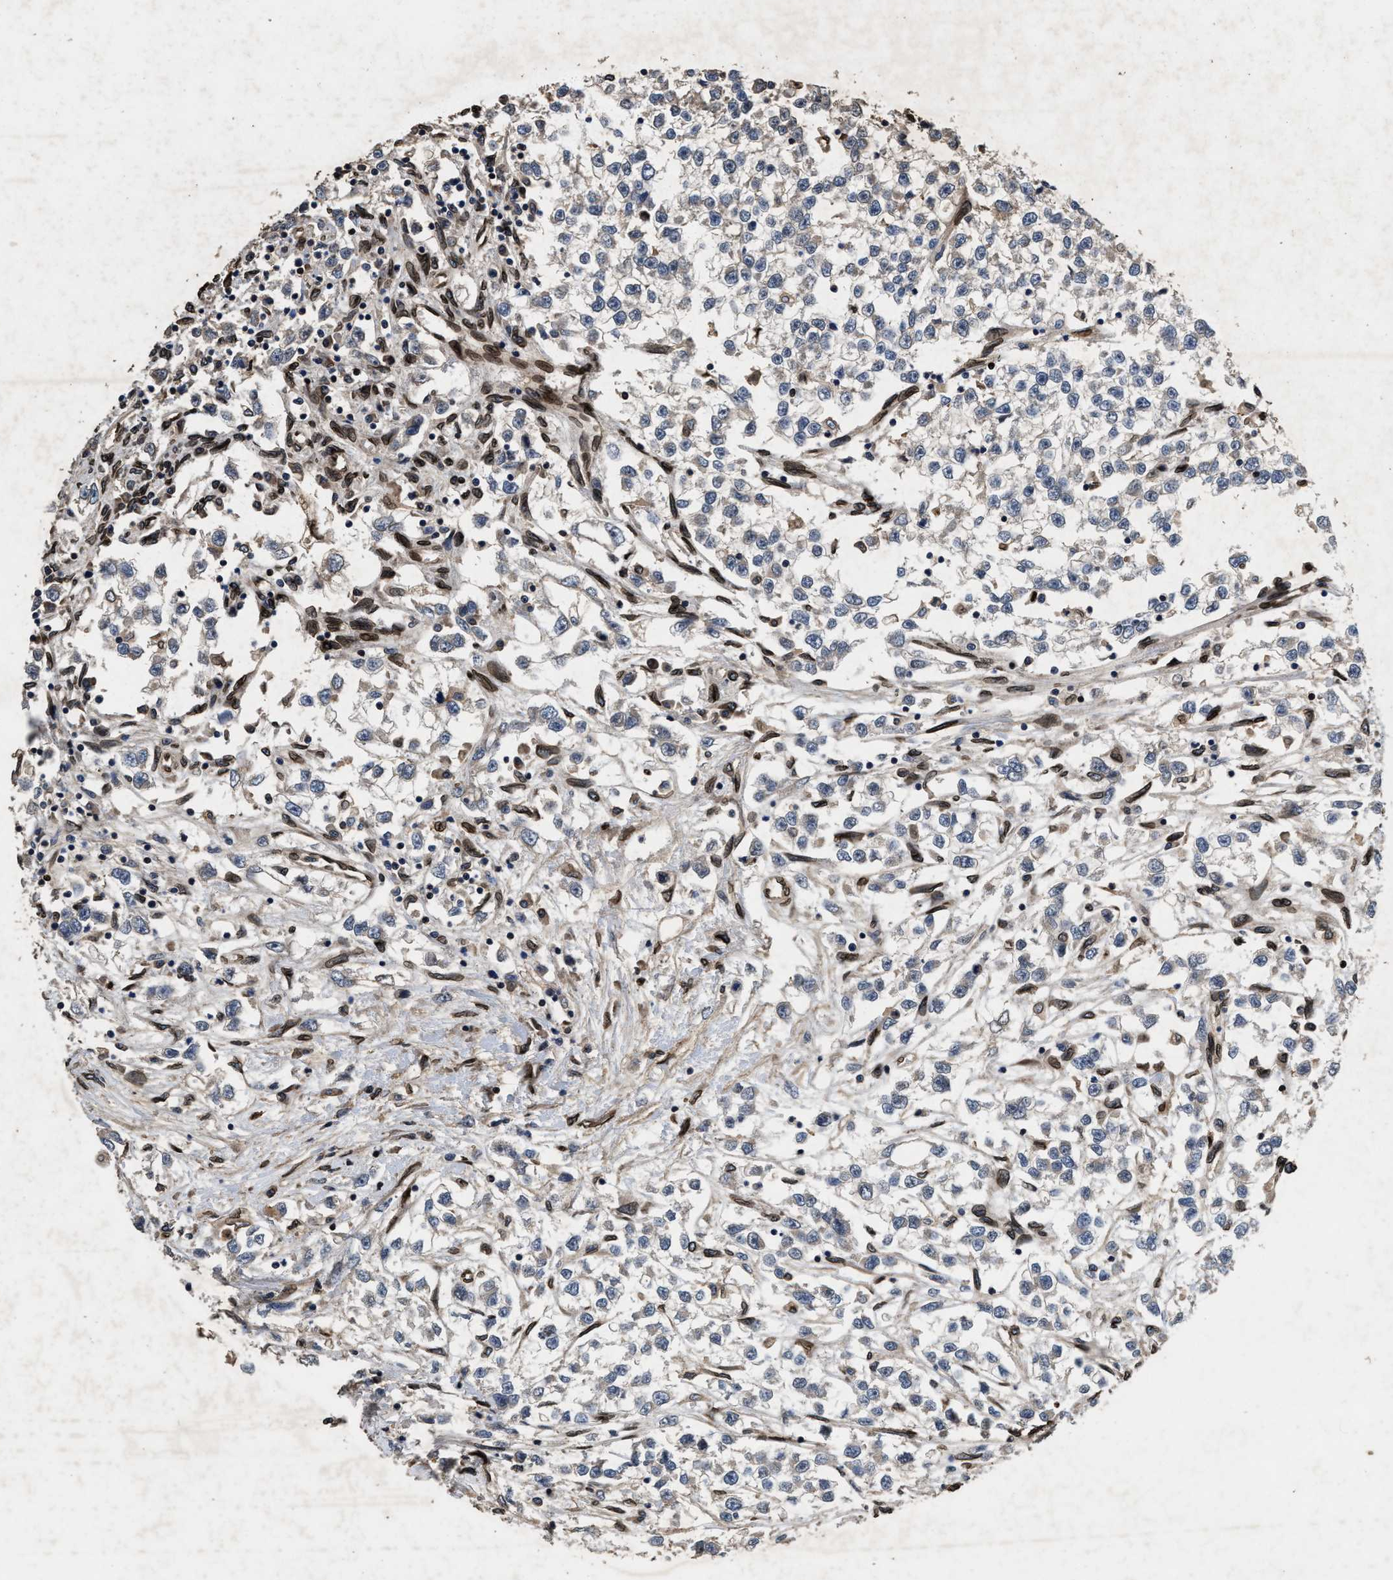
{"staining": {"intensity": "weak", "quantity": "25%-75%", "location": "cytoplasmic/membranous"}, "tissue": "testis cancer", "cell_type": "Tumor cells", "image_type": "cancer", "snomed": [{"axis": "morphology", "description": "Seminoma, NOS"}, {"axis": "morphology", "description": "Carcinoma, Embryonal, NOS"}, {"axis": "topography", "description": "Testis"}], "caption": "Testis cancer stained for a protein (brown) exhibits weak cytoplasmic/membranous positive staining in about 25%-75% of tumor cells.", "gene": "ACCS", "patient": {"sex": "male", "age": 51}}